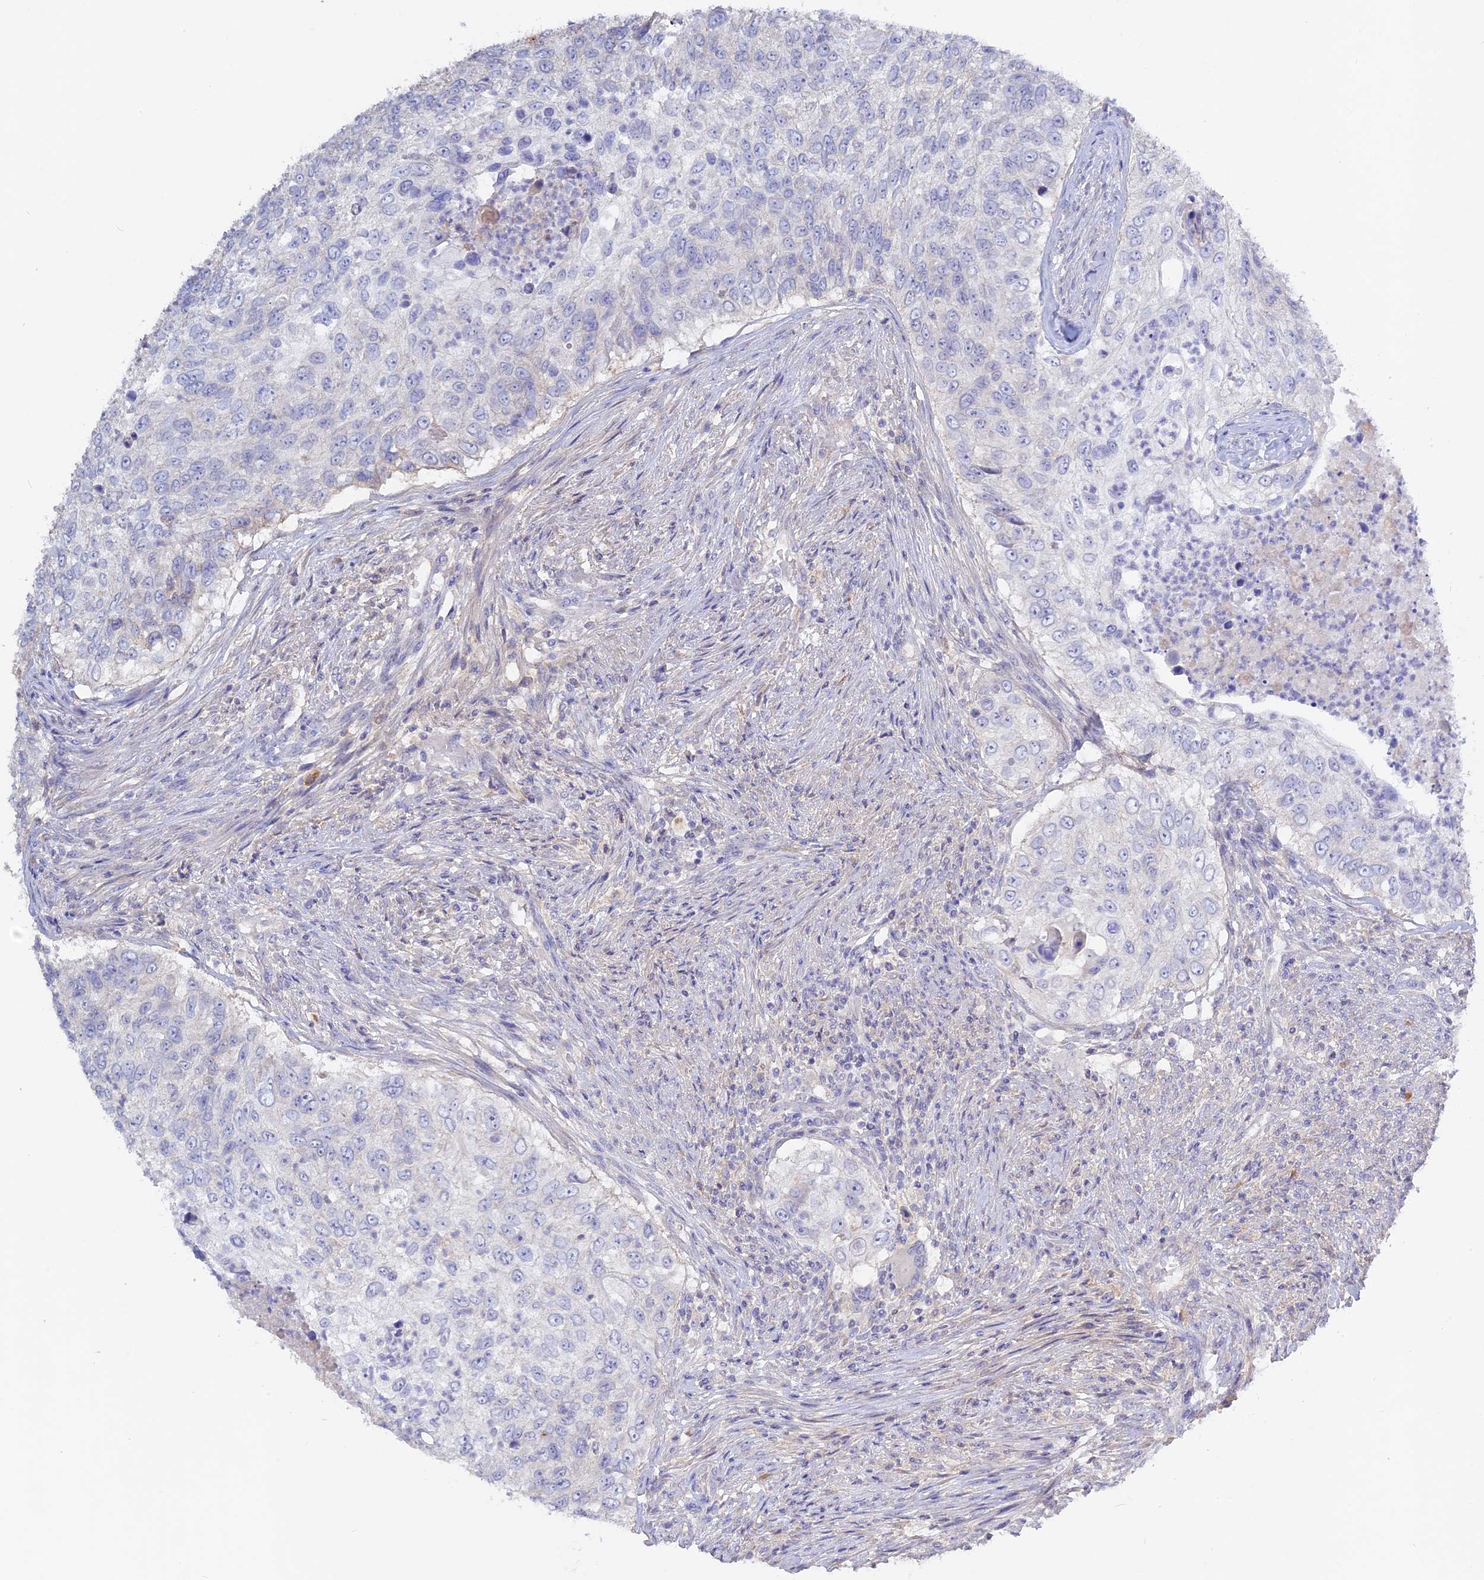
{"staining": {"intensity": "negative", "quantity": "none", "location": "none"}, "tissue": "urothelial cancer", "cell_type": "Tumor cells", "image_type": "cancer", "snomed": [{"axis": "morphology", "description": "Urothelial carcinoma, High grade"}, {"axis": "topography", "description": "Urinary bladder"}], "caption": "DAB immunohistochemical staining of human high-grade urothelial carcinoma reveals no significant positivity in tumor cells.", "gene": "ADGRA1", "patient": {"sex": "female", "age": 60}}